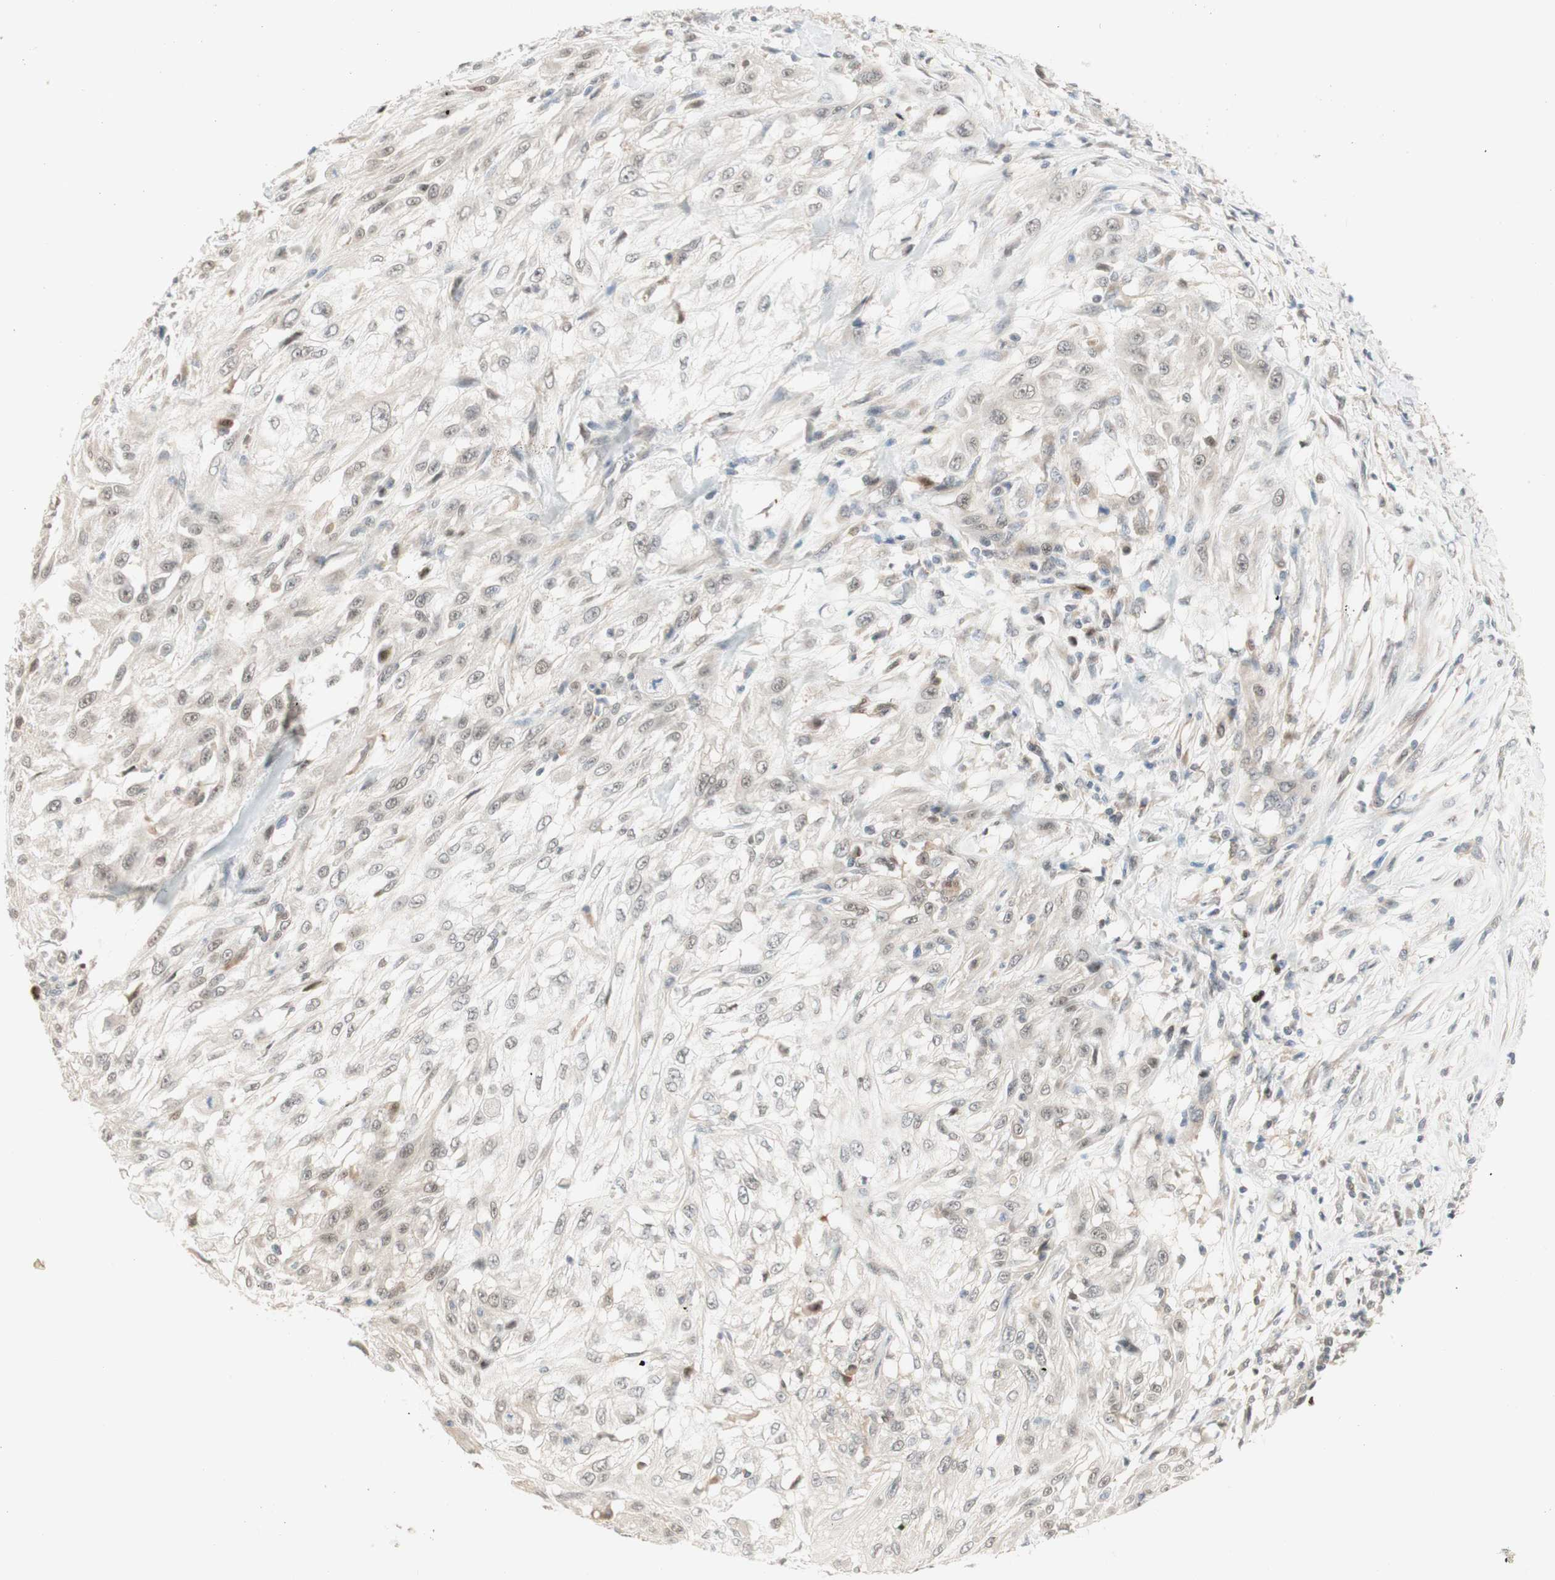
{"staining": {"intensity": "weak", "quantity": "25%-75%", "location": "nuclear"}, "tissue": "skin cancer", "cell_type": "Tumor cells", "image_type": "cancer", "snomed": [{"axis": "morphology", "description": "Squamous cell carcinoma, NOS"}, {"axis": "topography", "description": "Skin"}], "caption": "Immunohistochemical staining of skin cancer (squamous cell carcinoma) shows low levels of weak nuclear staining in approximately 25%-75% of tumor cells.", "gene": "RFNG", "patient": {"sex": "male", "age": 75}}